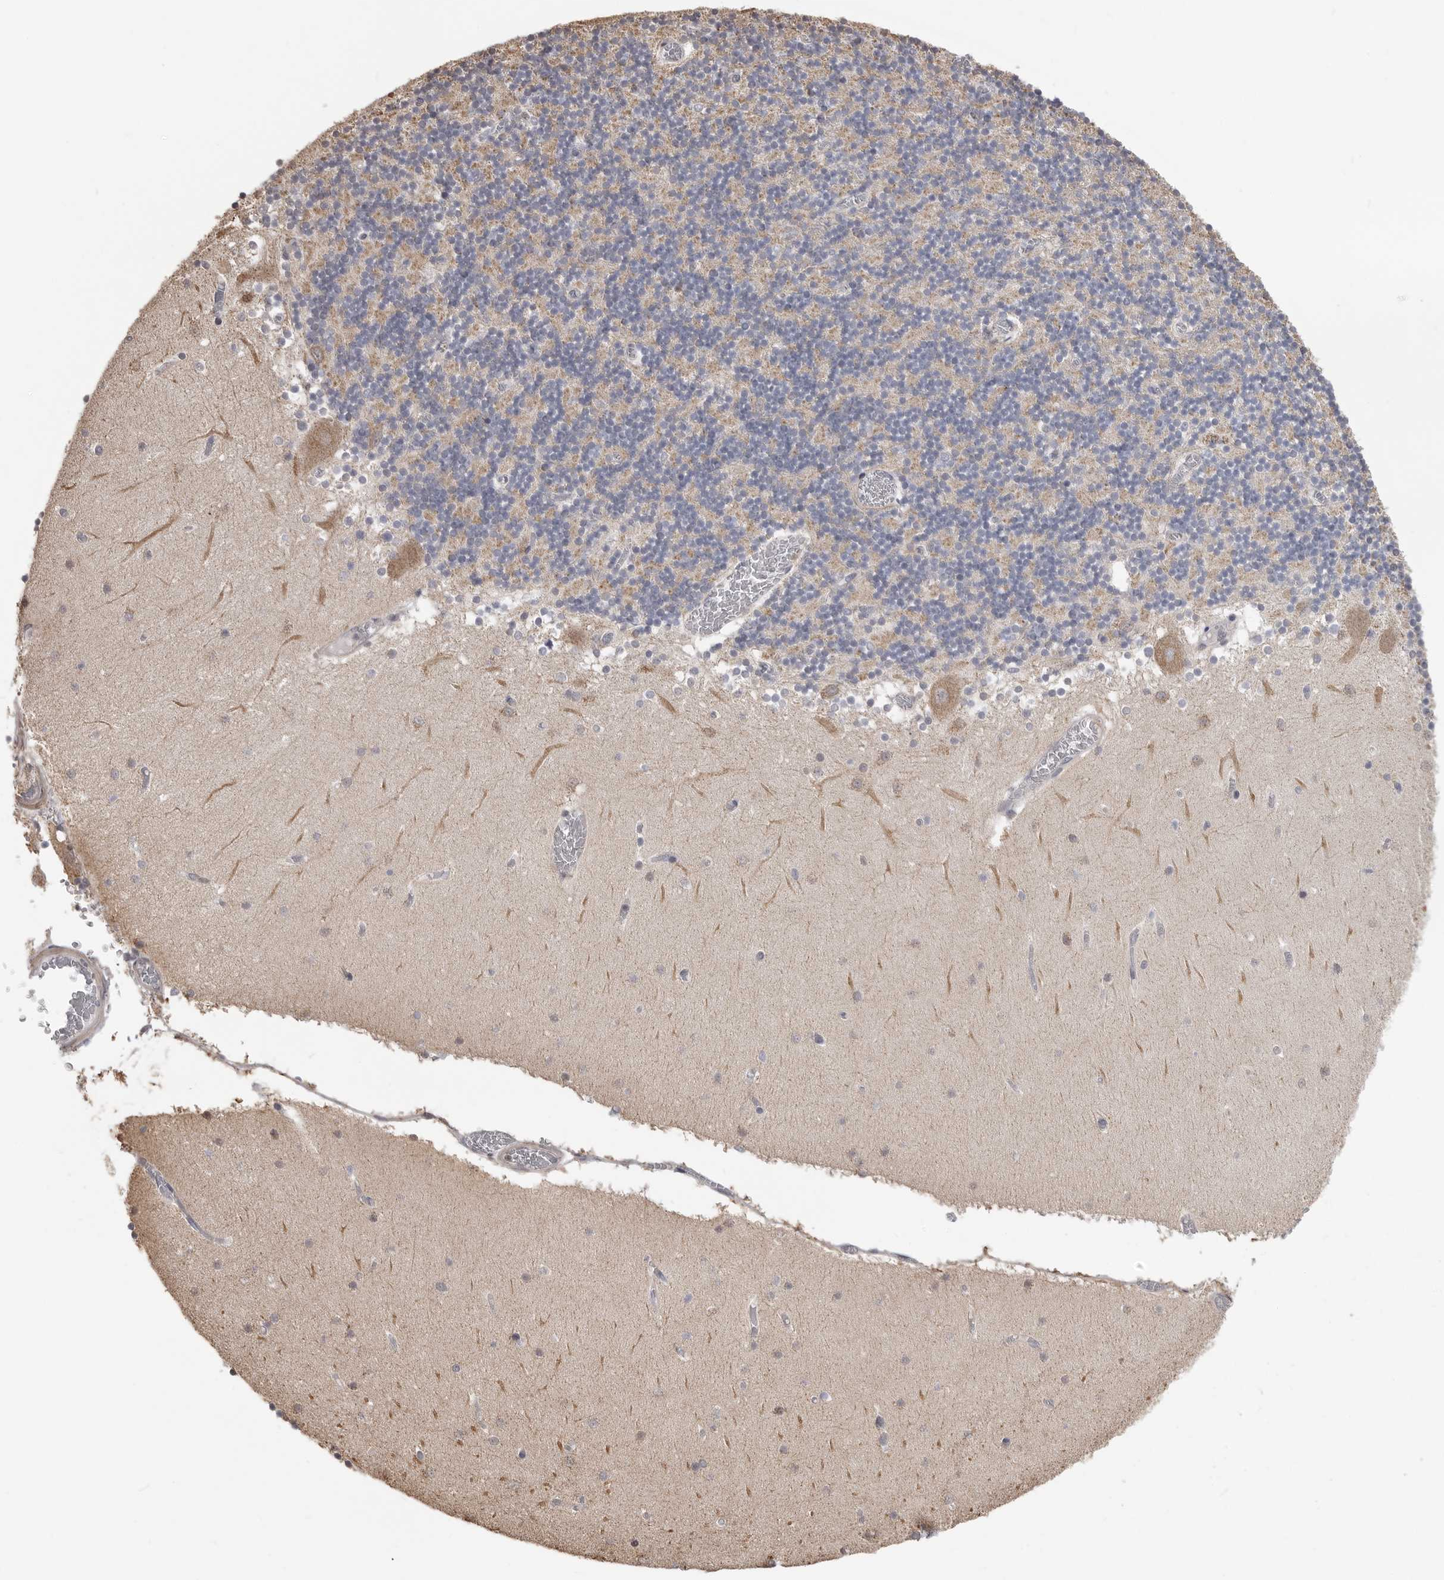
{"staining": {"intensity": "weak", "quantity": ">75%", "location": "cytoplasmic/membranous"}, "tissue": "cerebellum", "cell_type": "Cells in granular layer", "image_type": "normal", "snomed": [{"axis": "morphology", "description": "Normal tissue, NOS"}, {"axis": "topography", "description": "Cerebellum"}], "caption": "Brown immunohistochemical staining in normal human cerebellum reveals weak cytoplasmic/membranous positivity in about >75% of cells in granular layer. (brown staining indicates protein expression, while blue staining denotes nuclei).", "gene": "SMARCC1", "patient": {"sex": "female", "age": 28}}